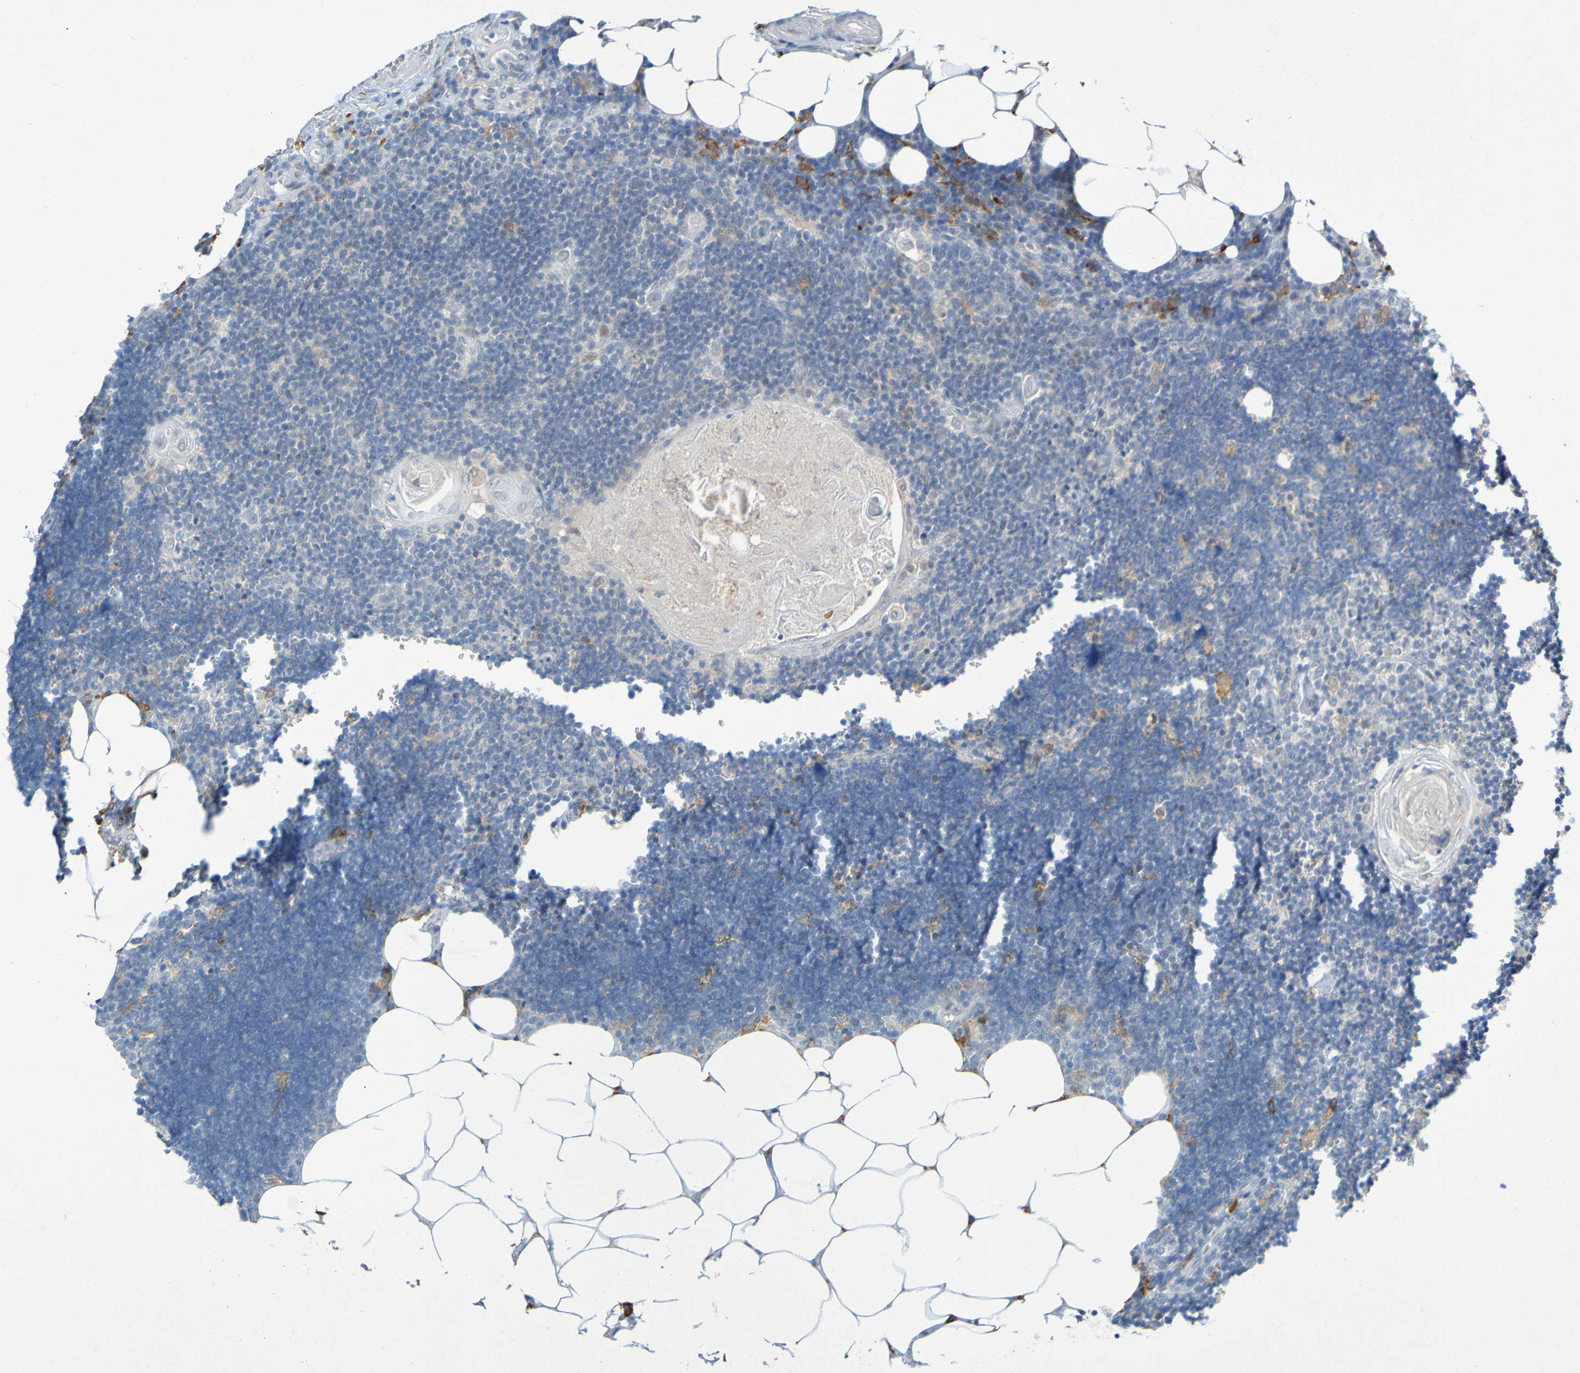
{"staining": {"intensity": "weak", "quantity": "25%-75%", "location": "cytoplasmic/membranous"}, "tissue": "lymph node", "cell_type": "Germinal center cells", "image_type": "normal", "snomed": [{"axis": "morphology", "description": "Normal tissue, NOS"}, {"axis": "topography", "description": "Lymph node"}], "caption": "About 25%-75% of germinal center cells in benign human lymph node demonstrate weak cytoplasmic/membranous protein staining as visualized by brown immunohistochemical staining.", "gene": "LILRB5", "patient": {"sex": "male", "age": 33}}